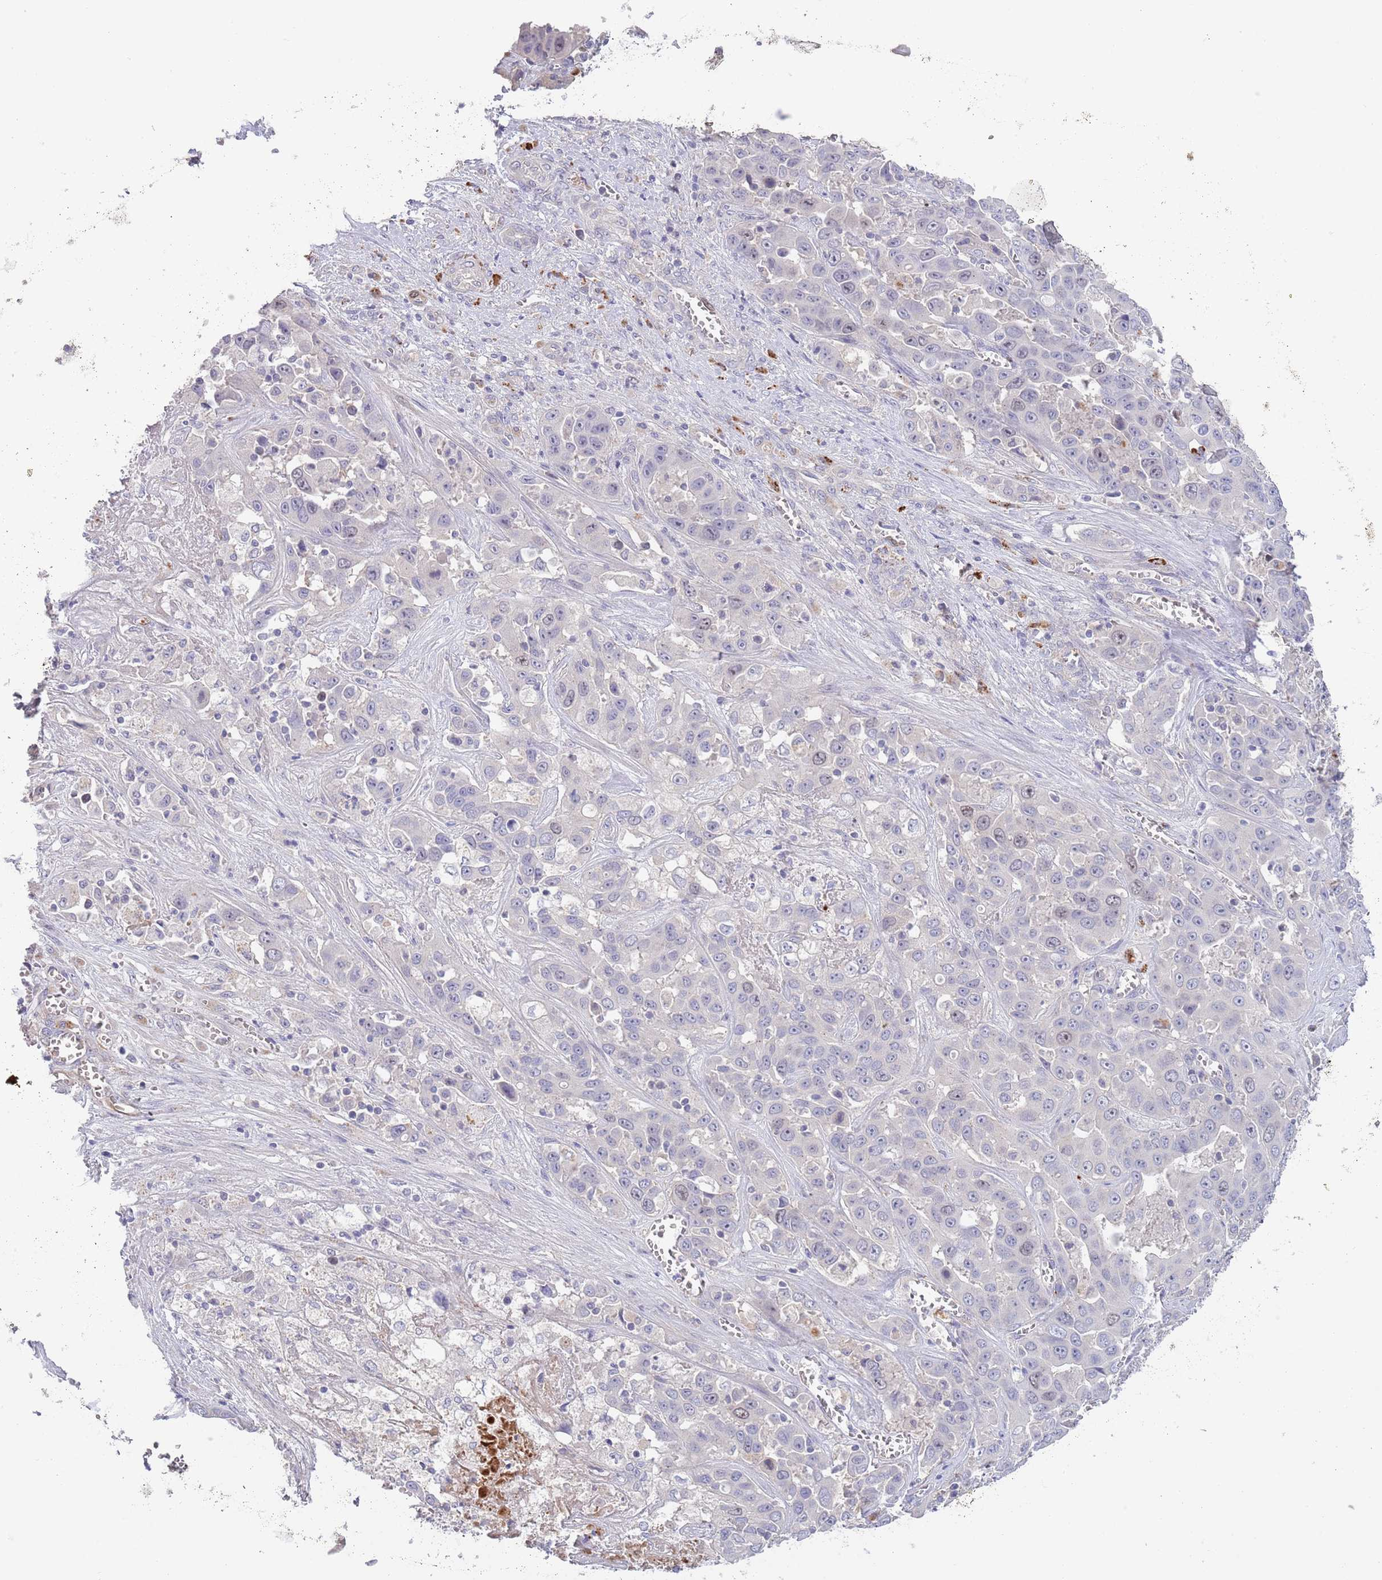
{"staining": {"intensity": "negative", "quantity": "none", "location": "none"}, "tissue": "liver cancer", "cell_type": "Tumor cells", "image_type": "cancer", "snomed": [{"axis": "morphology", "description": "Cholangiocarcinoma"}, {"axis": "topography", "description": "Liver"}], "caption": "Protein analysis of cholangiocarcinoma (liver) demonstrates no significant positivity in tumor cells. (Stains: DAB (3,3'-diaminobenzidine) immunohistochemistry (IHC) with hematoxylin counter stain, Microscopy: brightfield microscopy at high magnification).", "gene": "PIMREG", "patient": {"sex": "female", "age": 52}}